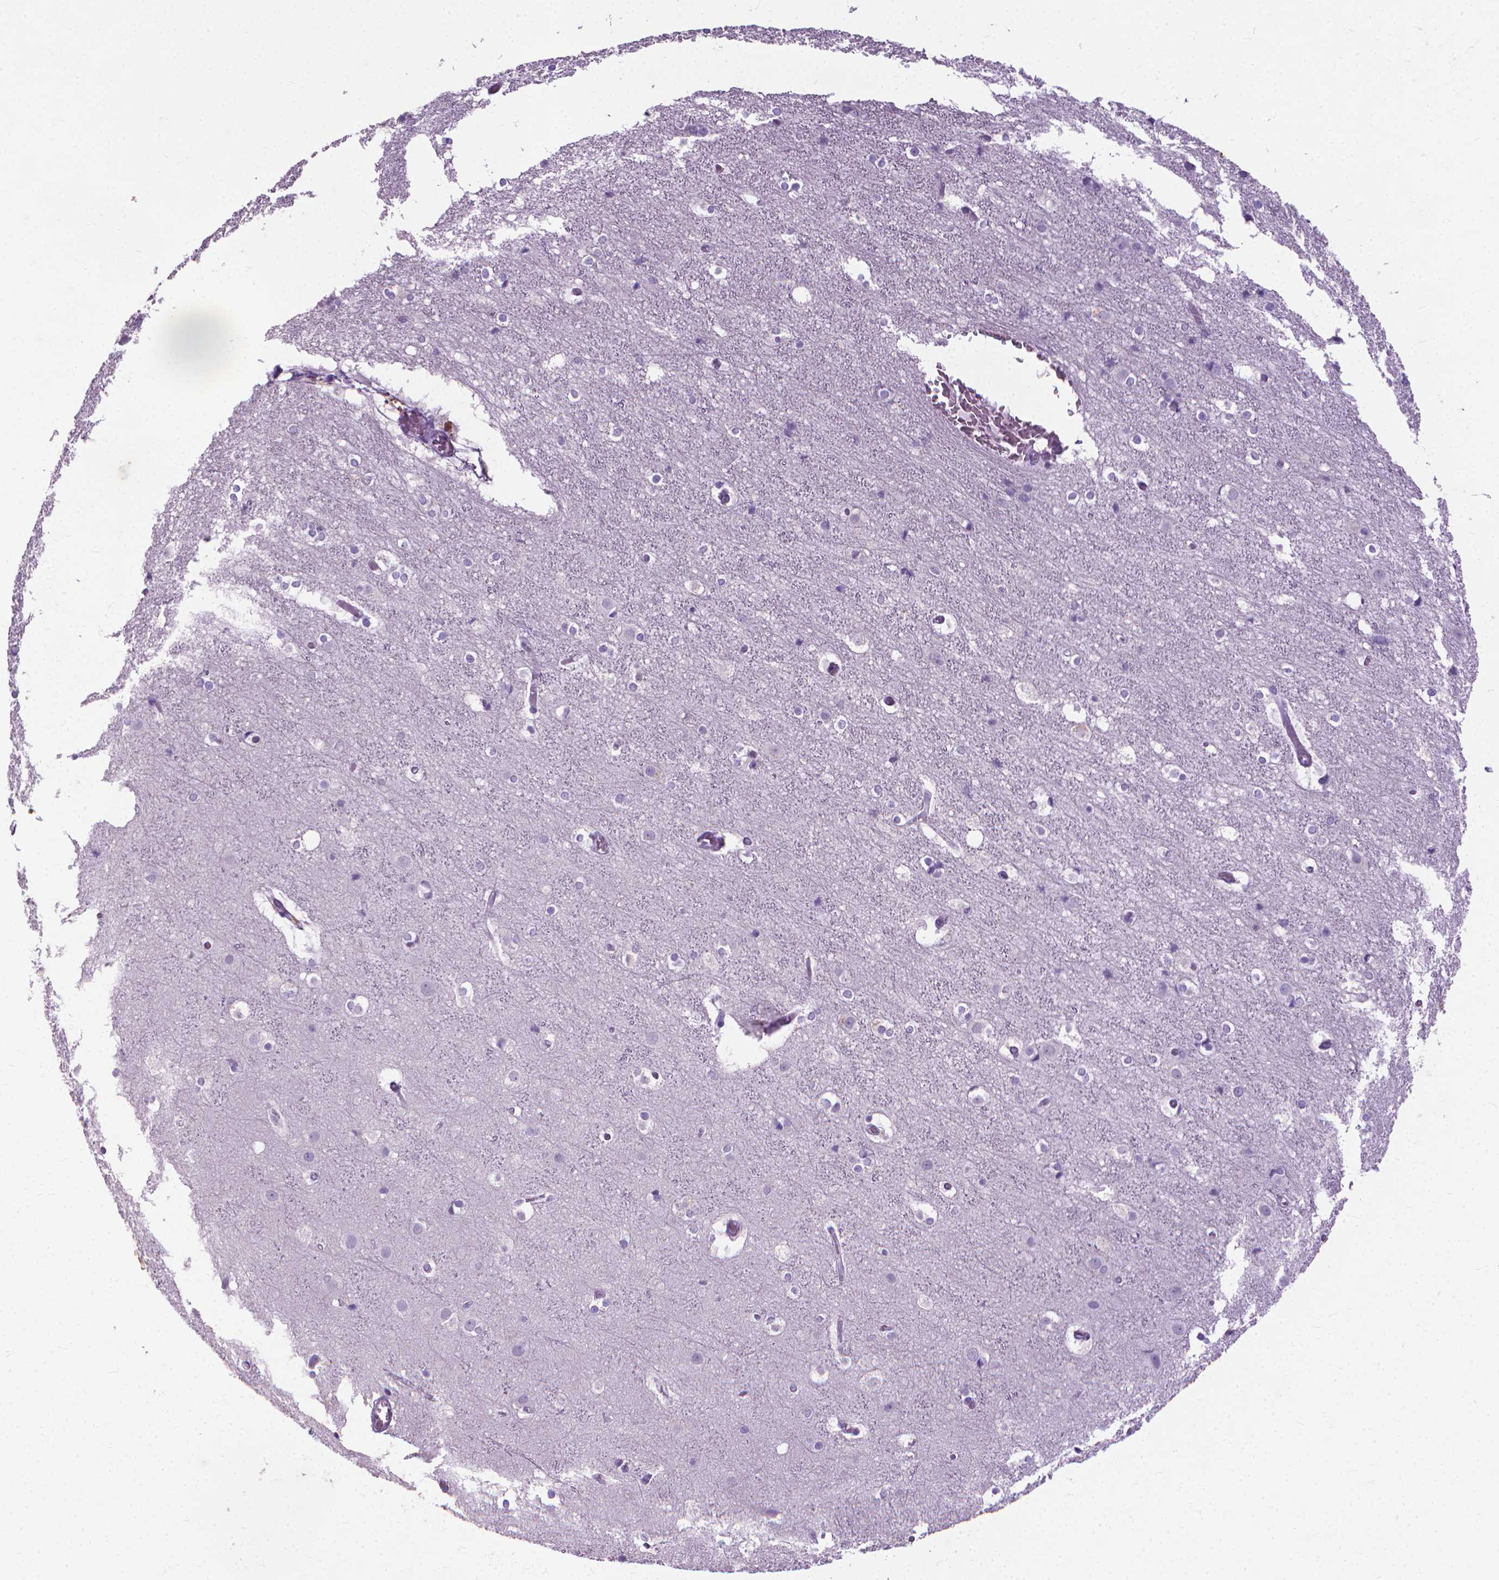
{"staining": {"intensity": "negative", "quantity": "none", "location": "none"}, "tissue": "cerebral cortex", "cell_type": "Endothelial cells", "image_type": "normal", "snomed": [{"axis": "morphology", "description": "Normal tissue, NOS"}, {"axis": "topography", "description": "Cerebral cortex"}], "caption": "Immunohistochemistry photomicrograph of unremarkable cerebral cortex stained for a protein (brown), which demonstrates no expression in endothelial cells.", "gene": "KRT5", "patient": {"sex": "female", "age": 52}}